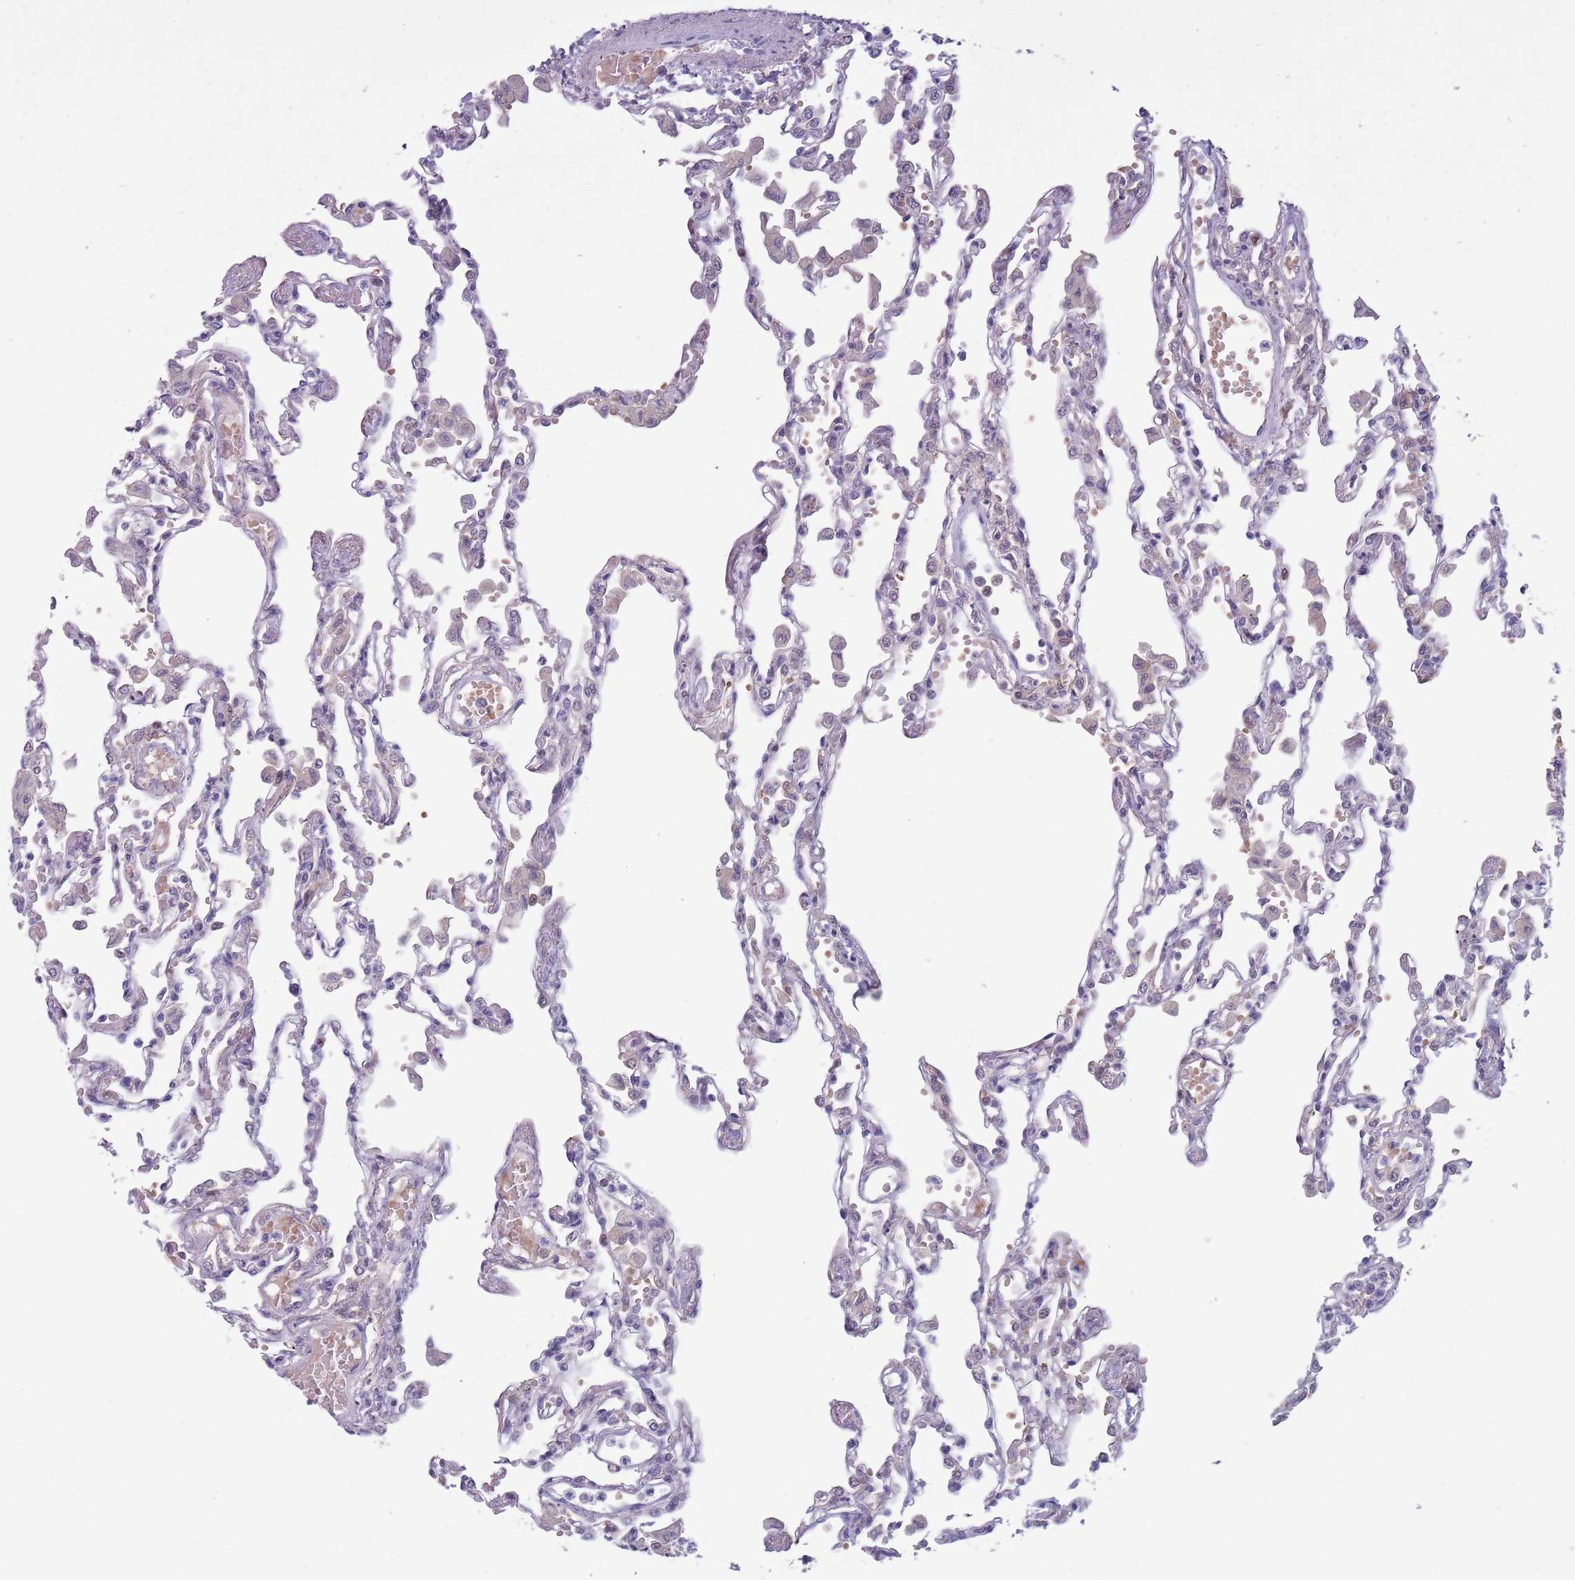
{"staining": {"intensity": "negative", "quantity": "none", "location": "none"}, "tissue": "lung", "cell_type": "Alveolar cells", "image_type": "normal", "snomed": [{"axis": "morphology", "description": "Normal tissue, NOS"}, {"axis": "topography", "description": "Bronchus"}, {"axis": "topography", "description": "Lung"}], "caption": "The micrograph shows no significant staining in alveolar cells of lung.", "gene": "CLNS1A", "patient": {"sex": "female", "age": 49}}